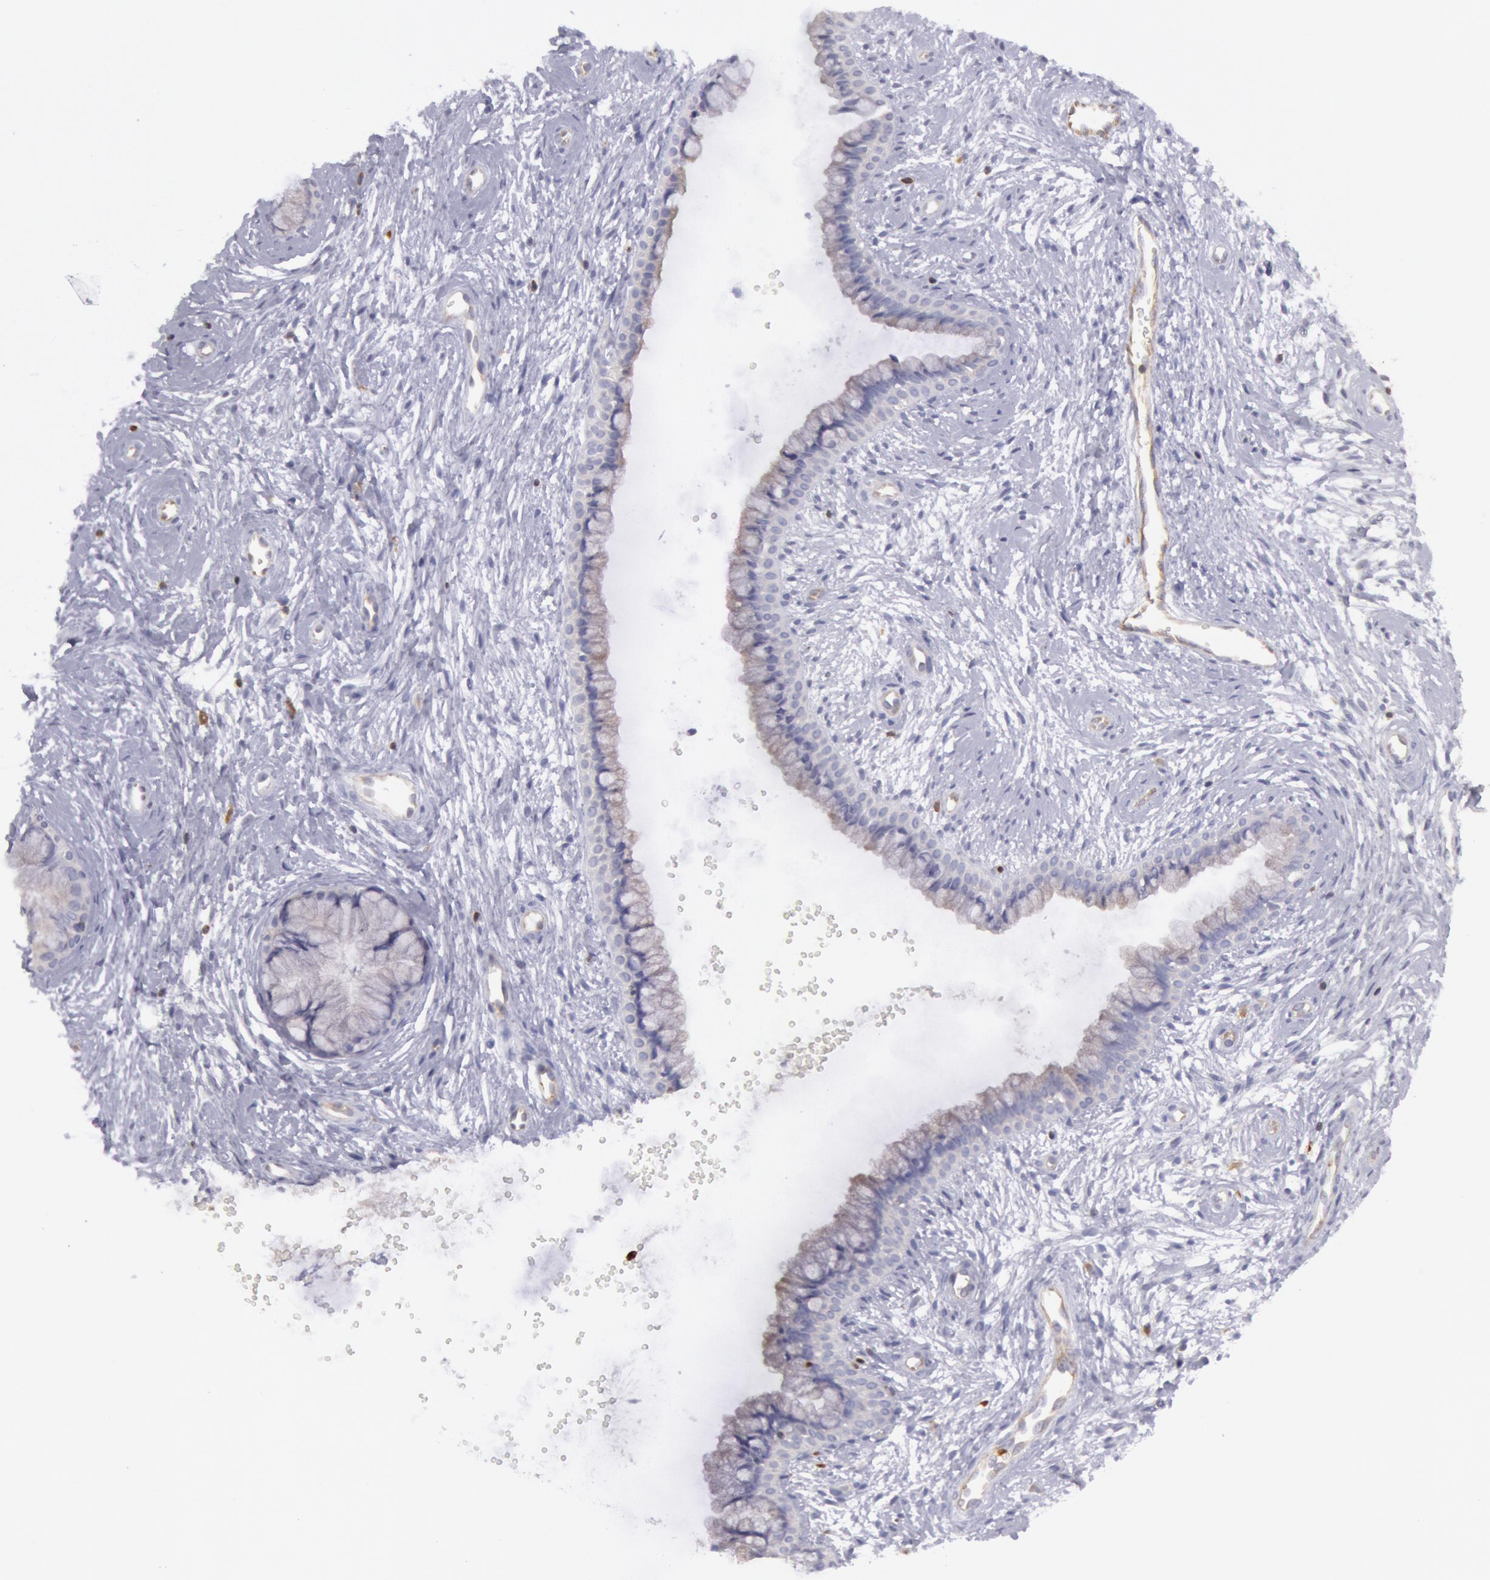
{"staining": {"intensity": "negative", "quantity": "none", "location": "none"}, "tissue": "cervix", "cell_type": "Glandular cells", "image_type": "normal", "snomed": [{"axis": "morphology", "description": "Normal tissue, NOS"}, {"axis": "topography", "description": "Cervix"}], "caption": "Micrograph shows no protein staining in glandular cells of unremarkable cervix. Nuclei are stained in blue.", "gene": "RAB27A", "patient": {"sex": "female", "age": 39}}